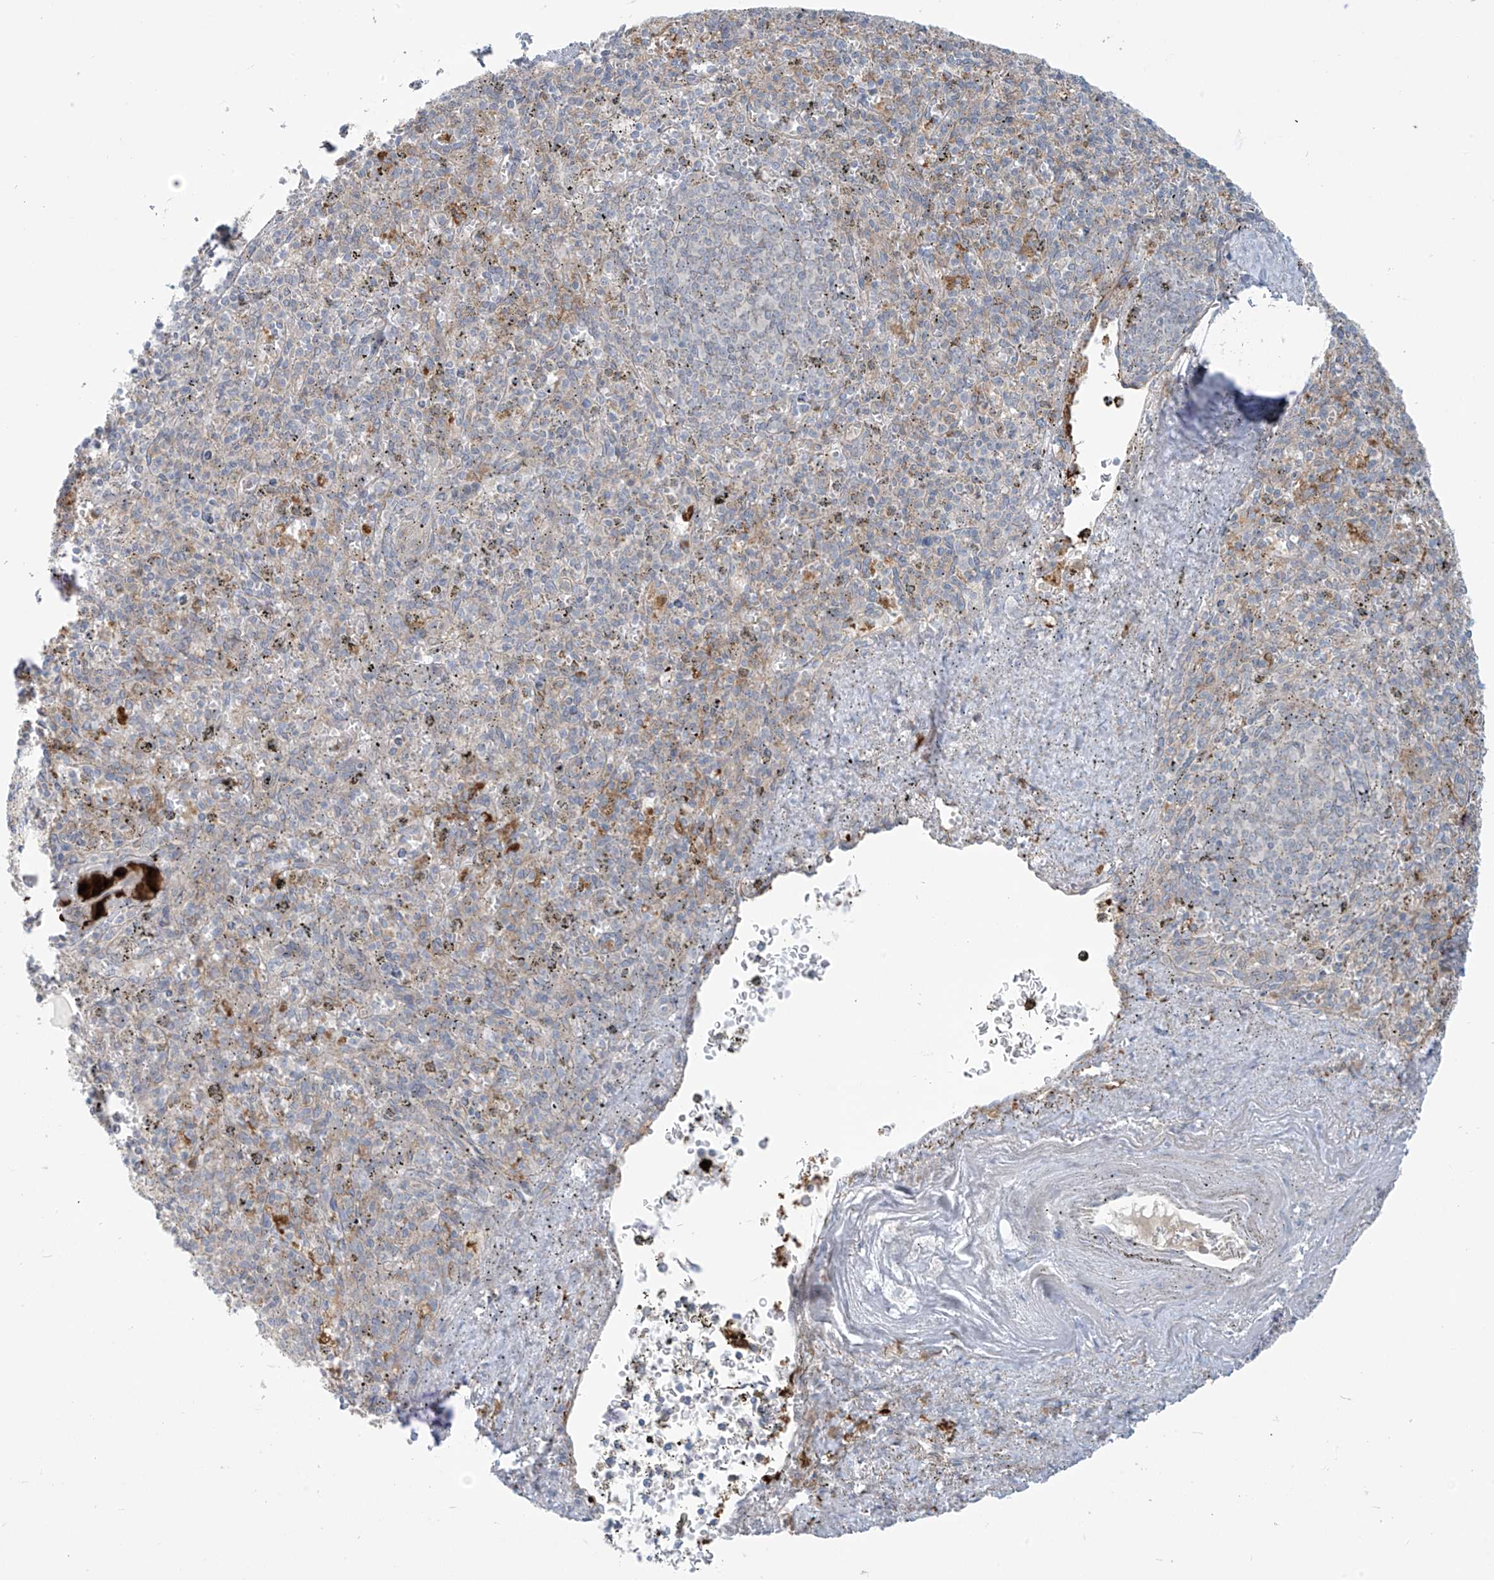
{"staining": {"intensity": "weak", "quantity": "<25%", "location": "cytoplasmic/membranous"}, "tissue": "spleen", "cell_type": "Cells in red pulp", "image_type": "normal", "snomed": [{"axis": "morphology", "description": "Normal tissue, NOS"}, {"axis": "topography", "description": "Spleen"}], "caption": "Protein analysis of benign spleen demonstrates no significant positivity in cells in red pulp. Brightfield microscopy of IHC stained with DAB (brown) and hematoxylin (blue), captured at high magnification.", "gene": "LZTS3", "patient": {"sex": "male", "age": 72}}